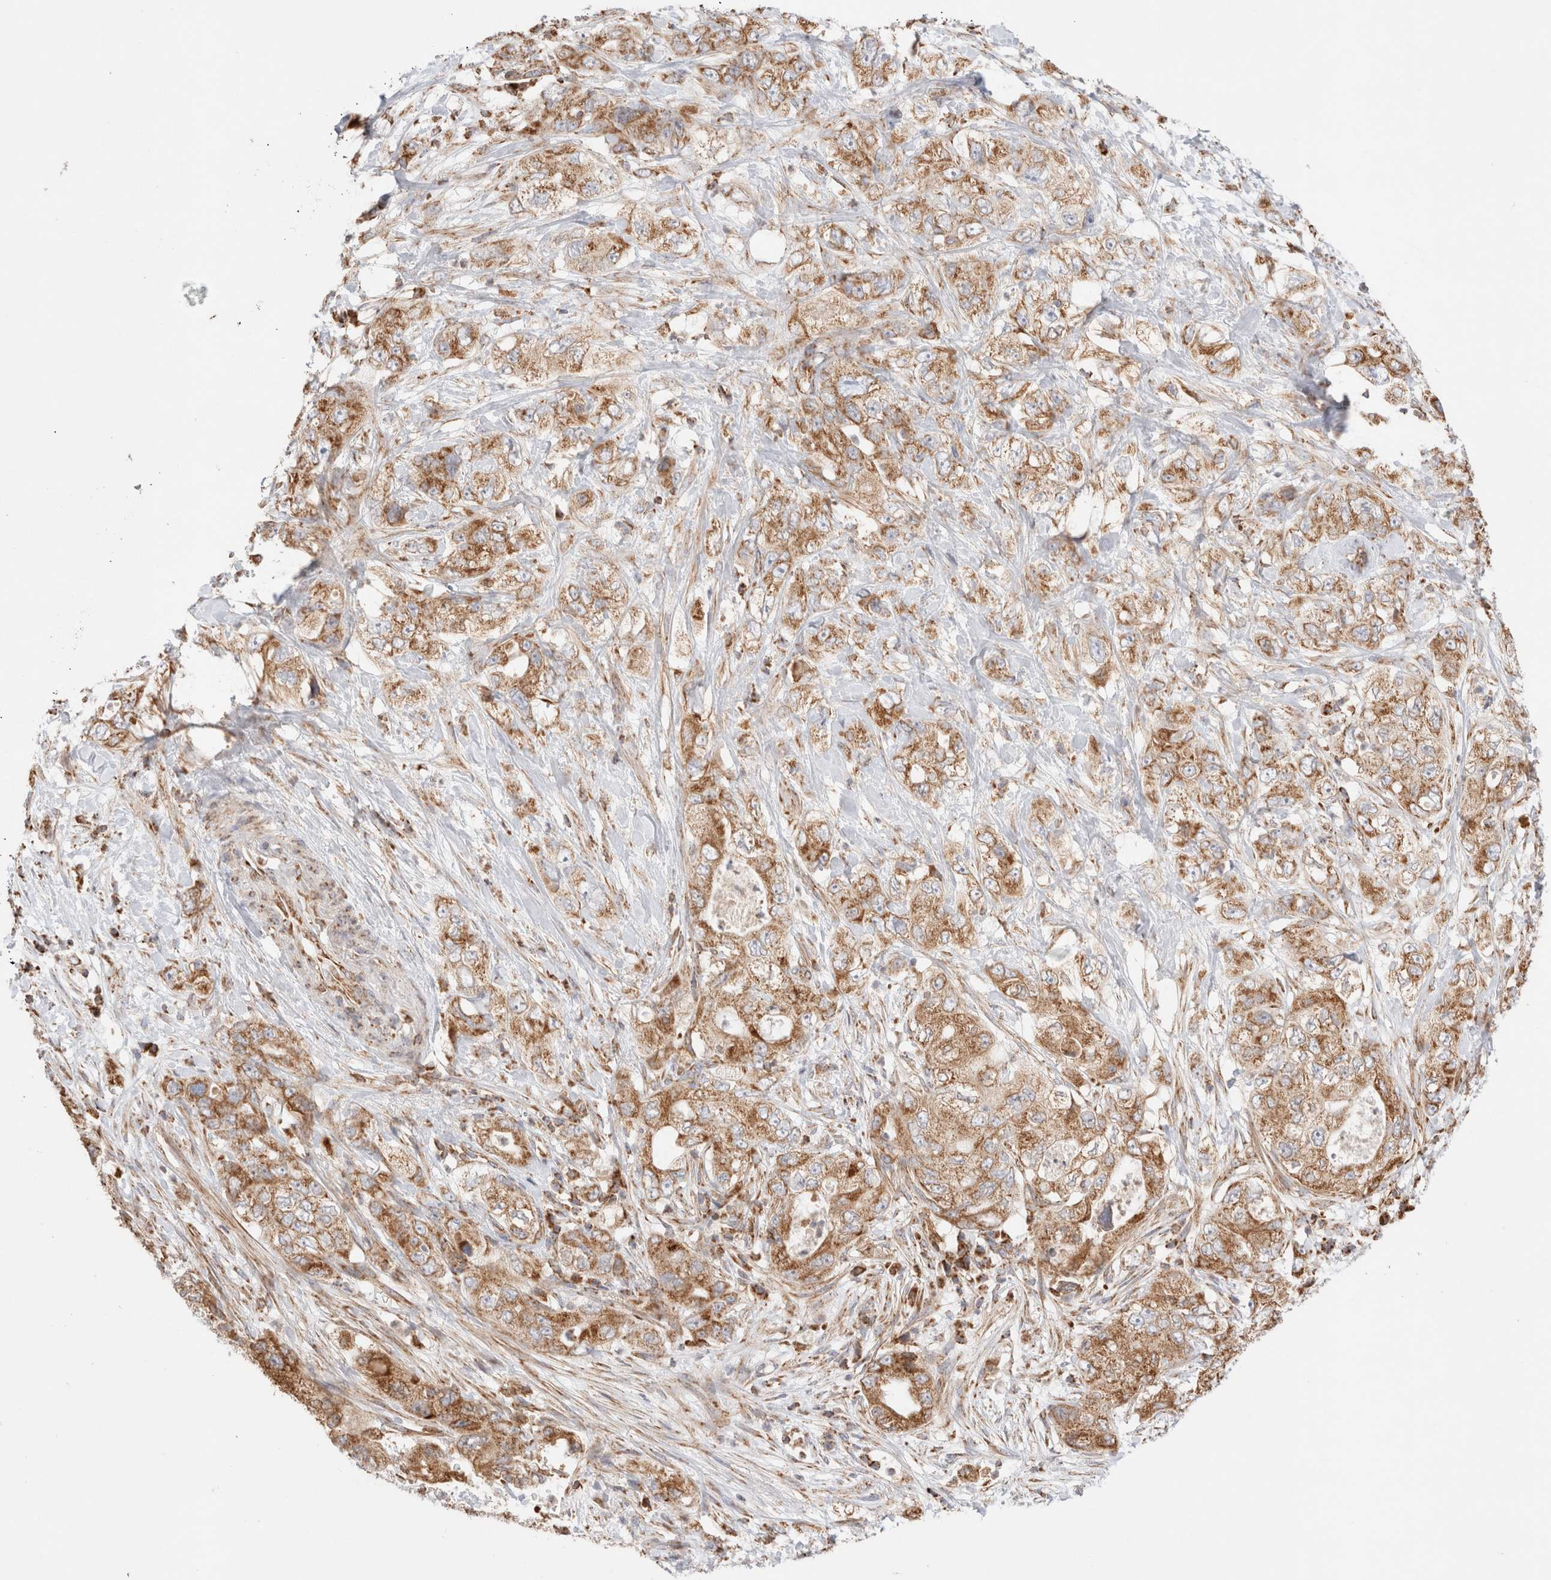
{"staining": {"intensity": "moderate", "quantity": ">75%", "location": "cytoplasmic/membranous"}, "tissue": "pancreatic cancer", "cell_type": "Tumor cells", "image_type": "cancer", "snomed": [{"axis": "morphology", "description": "Adenocarcinoma, NOS"}, {"axis": "topography", "description": "Pancreas"}], "caption": "IHC (DAB) staining of adenocarcinoma (pancreatic) exhibits moderate cytoplasmic/membranous protein staining in about >75% of tumor cells.", "gene": "TMPPE", "patient": {"sex": "female", "age": 73}}